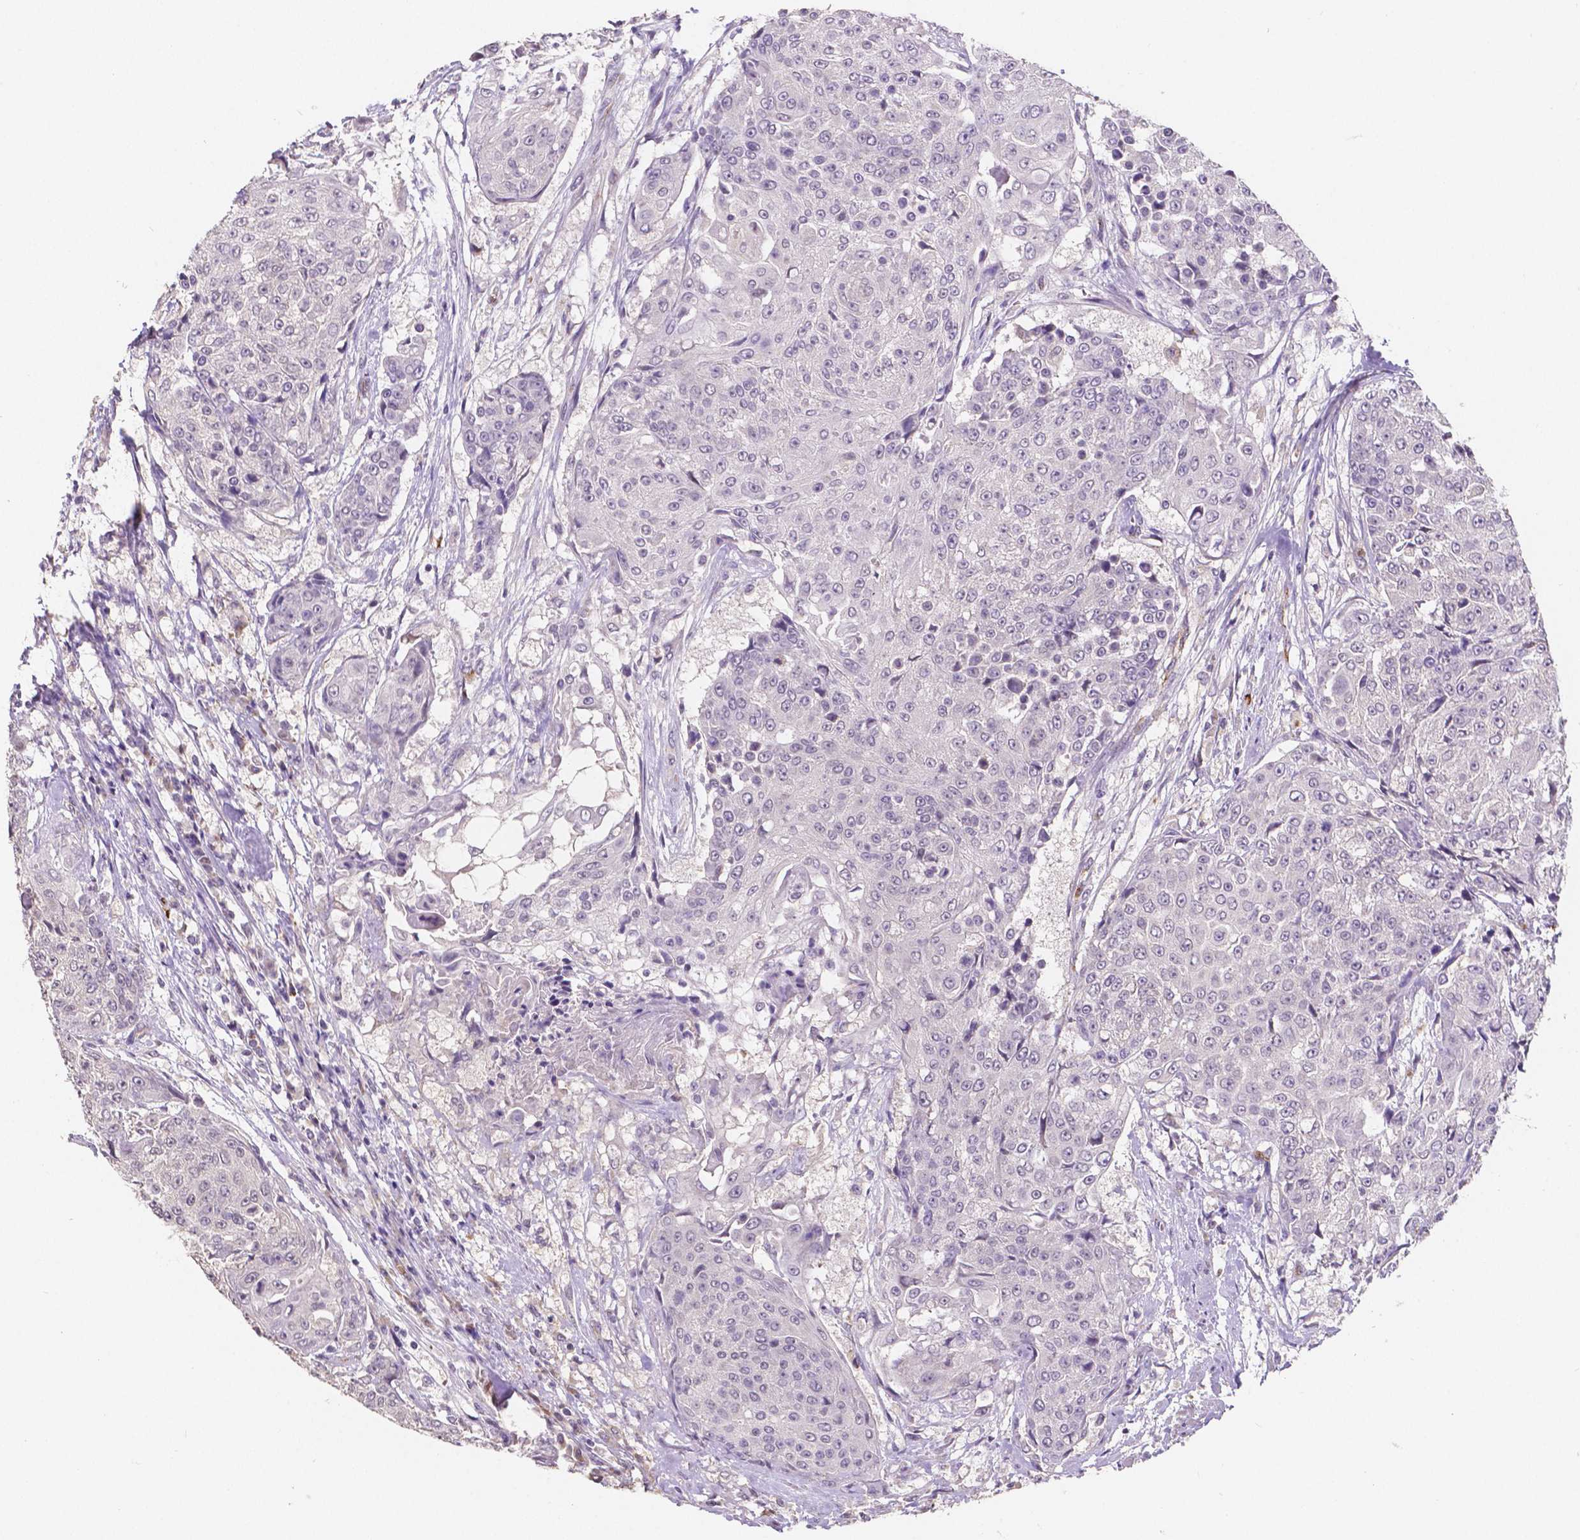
{"staining": {"intensity": "negative", "quantity": "none", "location": "none"}, "tissue": "urothelial cancer", "cell_type": "Tumor cells", "image_type": "cancer", "snomed": [{"axis": "morphology", "description": "Urothelial carcinoma, High grade"}, {"axis": "topography", "description": "Urinary bladder"}], "caption": "DAB immunohistochemical staining of human urothelial cancer demonstrates no significant expression in tumor cells. (IHC, brightfield microscopy, high magnification).", "gene": "ELAVL2", "patient": {"sex": "female", "age": 63}}